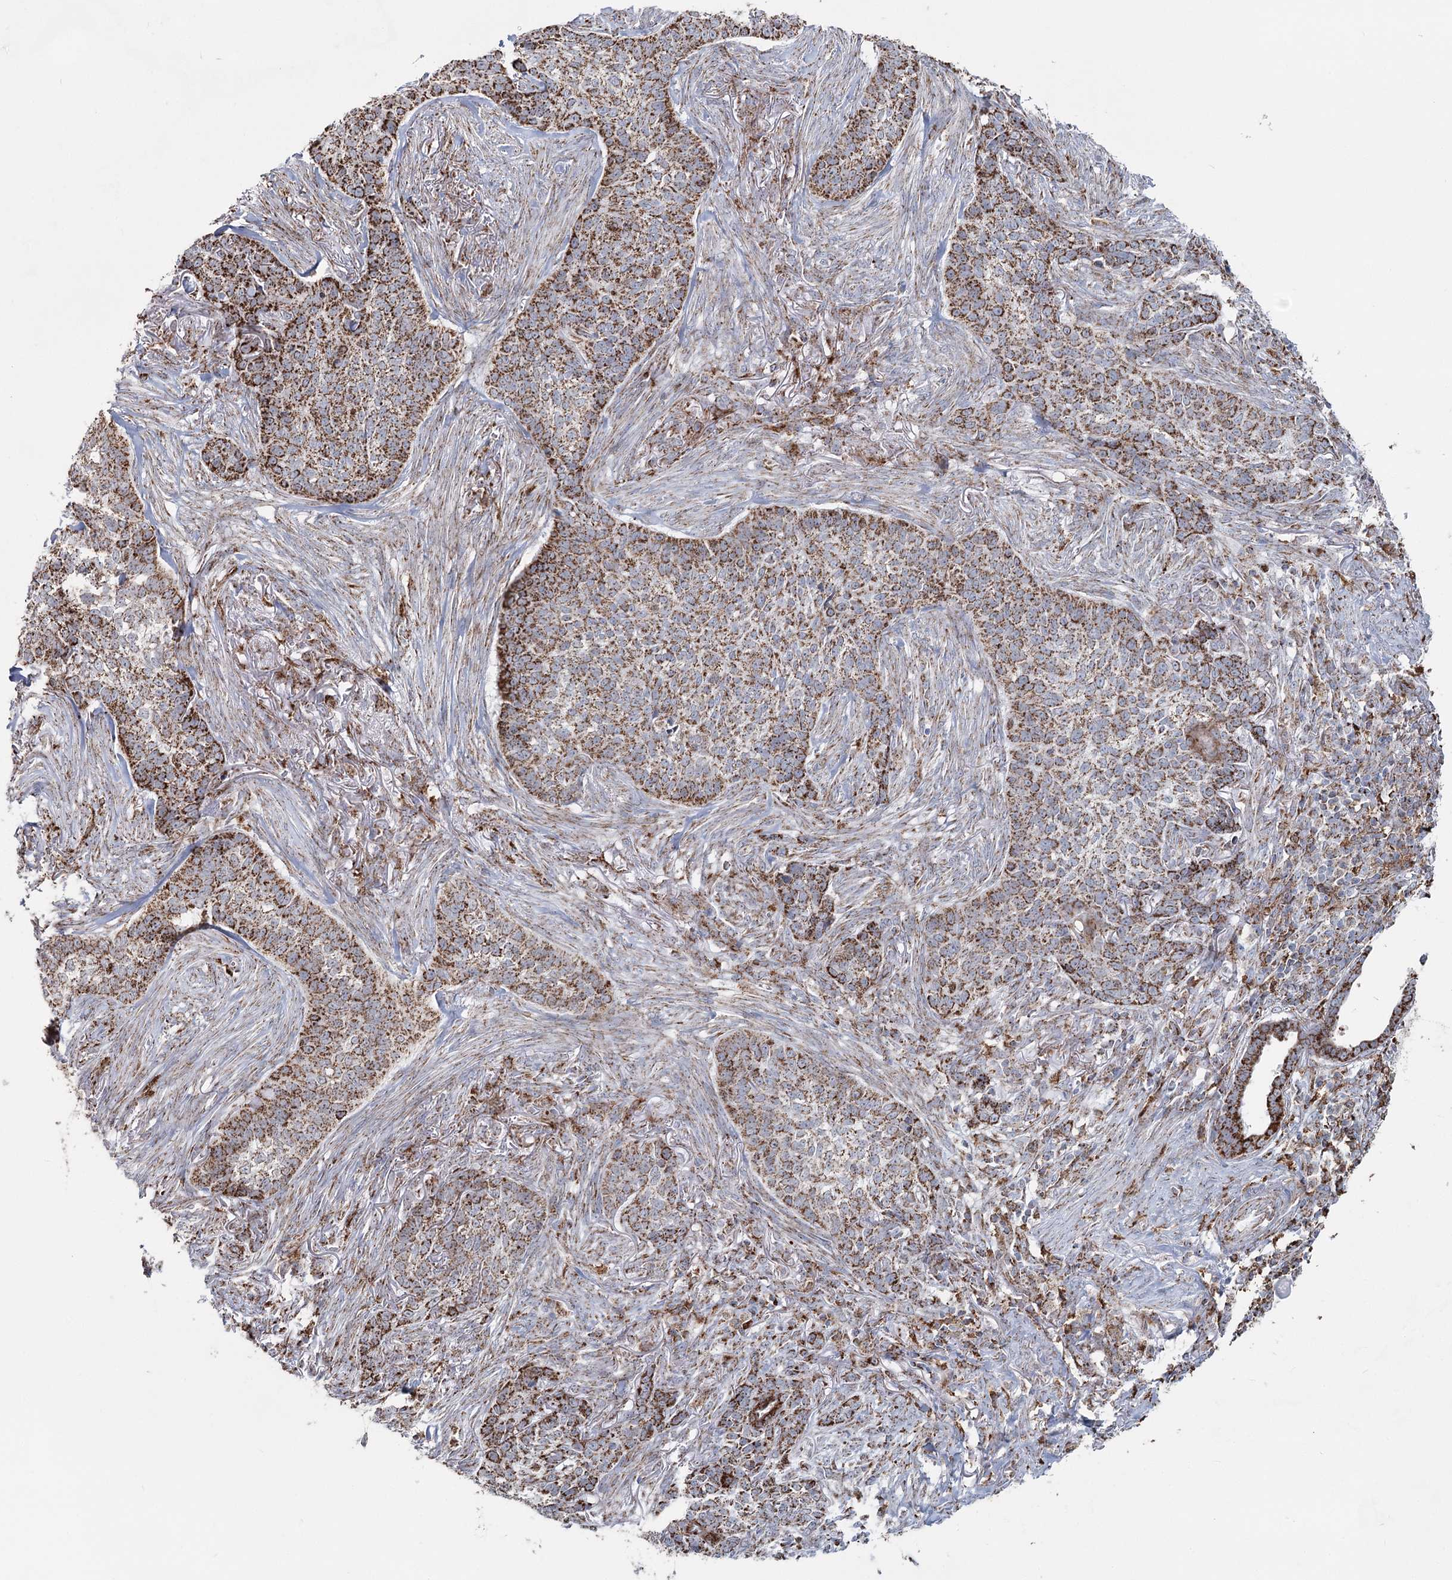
{"staining": {"intensity": "moderate", "quantity": ">75%", "location": "cytoplasmic/membranous"}, "tissue": "skin cancer", "cell_type": "Tumor cells", "image_type": "cancer", "snomed": [{"axis": "morphology", "description": "Basal cell carcinoma"}, {"axis": "topography", "description": "Skin"}], "caption": "Immunohistochemistry (IHC) image of neoplastic tissue: skin cancer stained using IHC shows medium levels of moderate protein expression localized specifically in the cytoplasmic/membranous of tumor cells, appearing as a cytoplasmic/membranous brown color.", "gene": "CWF19L1", "patient": {"sex": "male", "age": 85}}